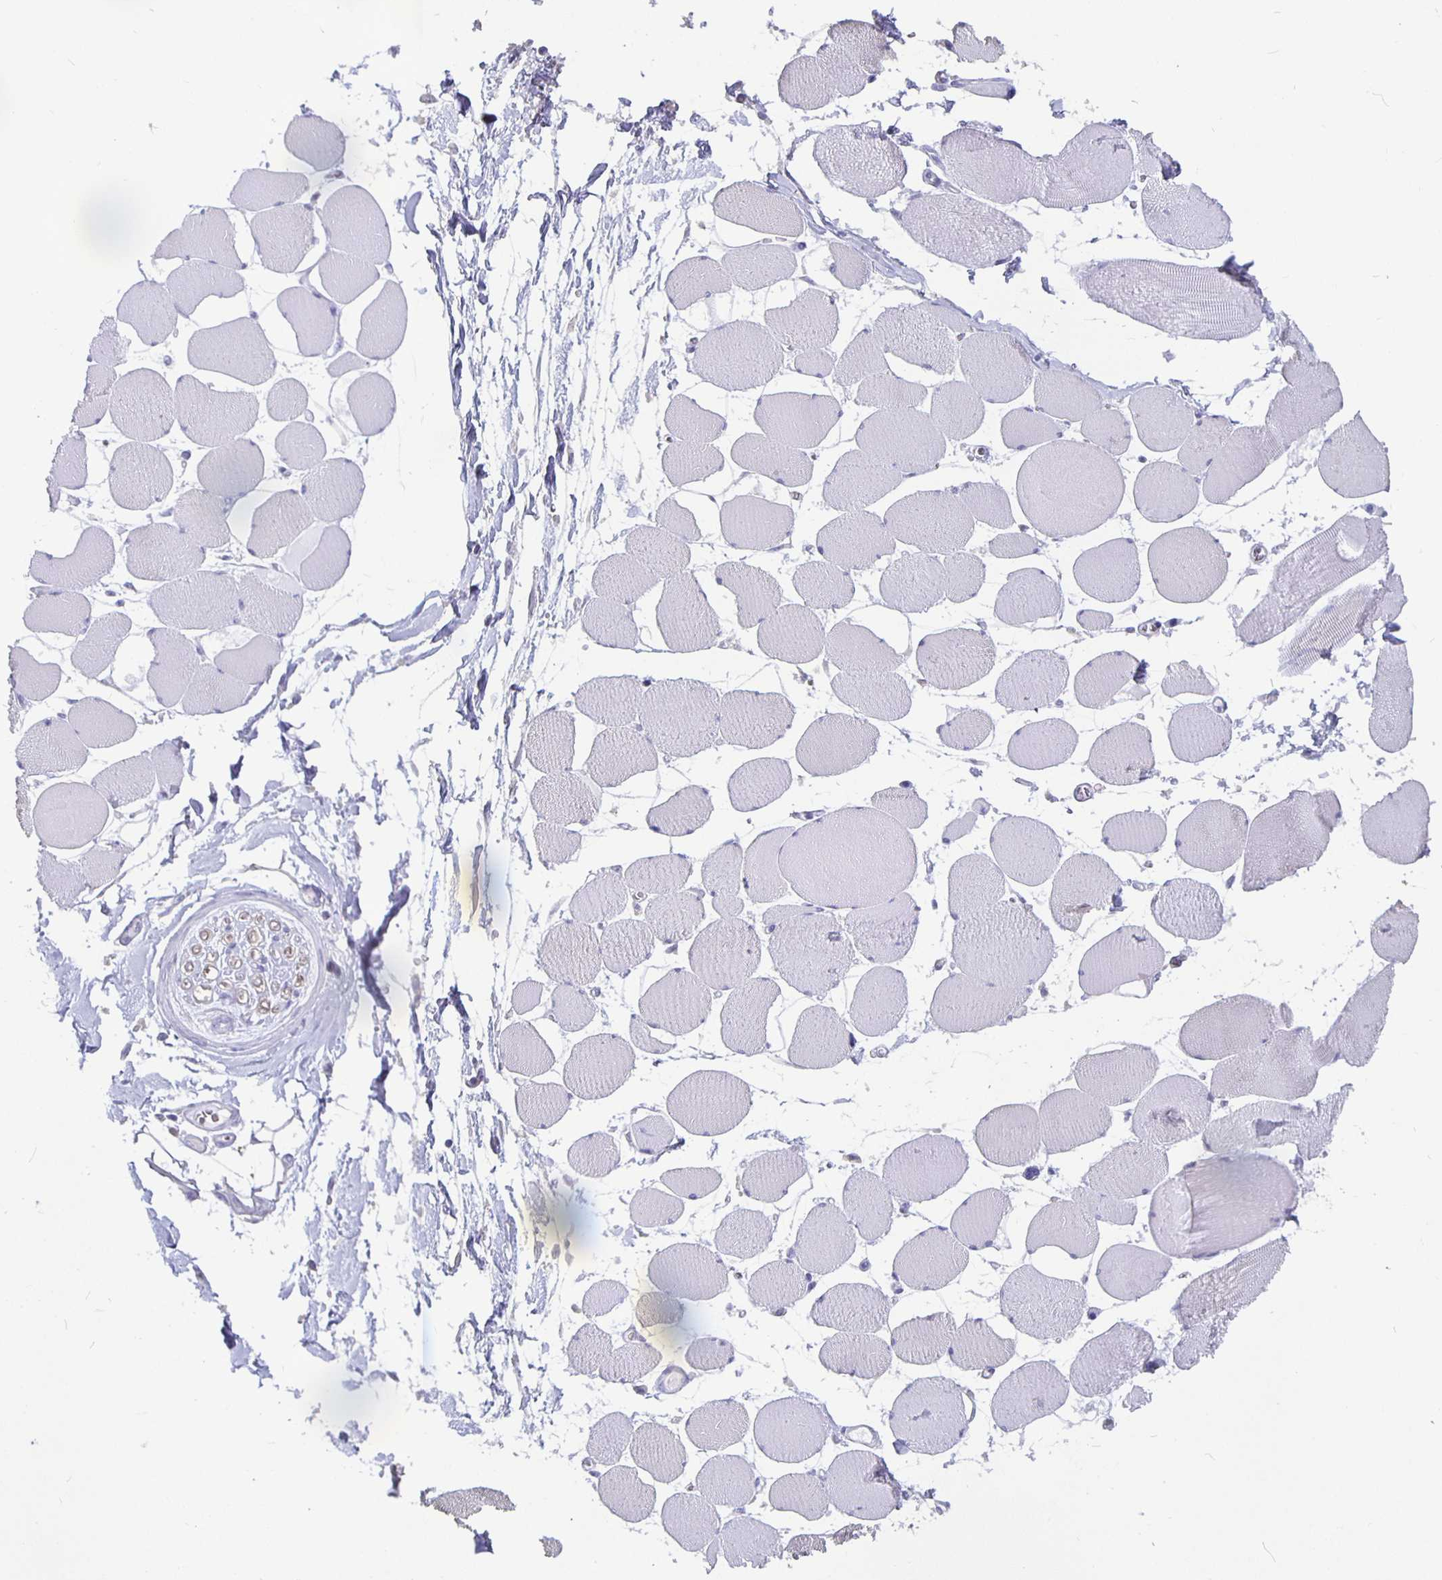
{"staining": {"intensity": "negative", "quantity": "none", "location": "none"}, "tissue": "skeletal muscle", "cell_type": "Myocytes", "image_type": "normal", "snomed": [{"axis": "morphology", "description": "Normal tissue, NOS"}, {"axis": "topography", "description": "Skeletal muscle"}], "caption": "Skeletal muscle stained for a protein using immunohistochemistry displays no staining myocytes.", "gene": "GPX4", "patient": {"sex": "female", "age": 75}}